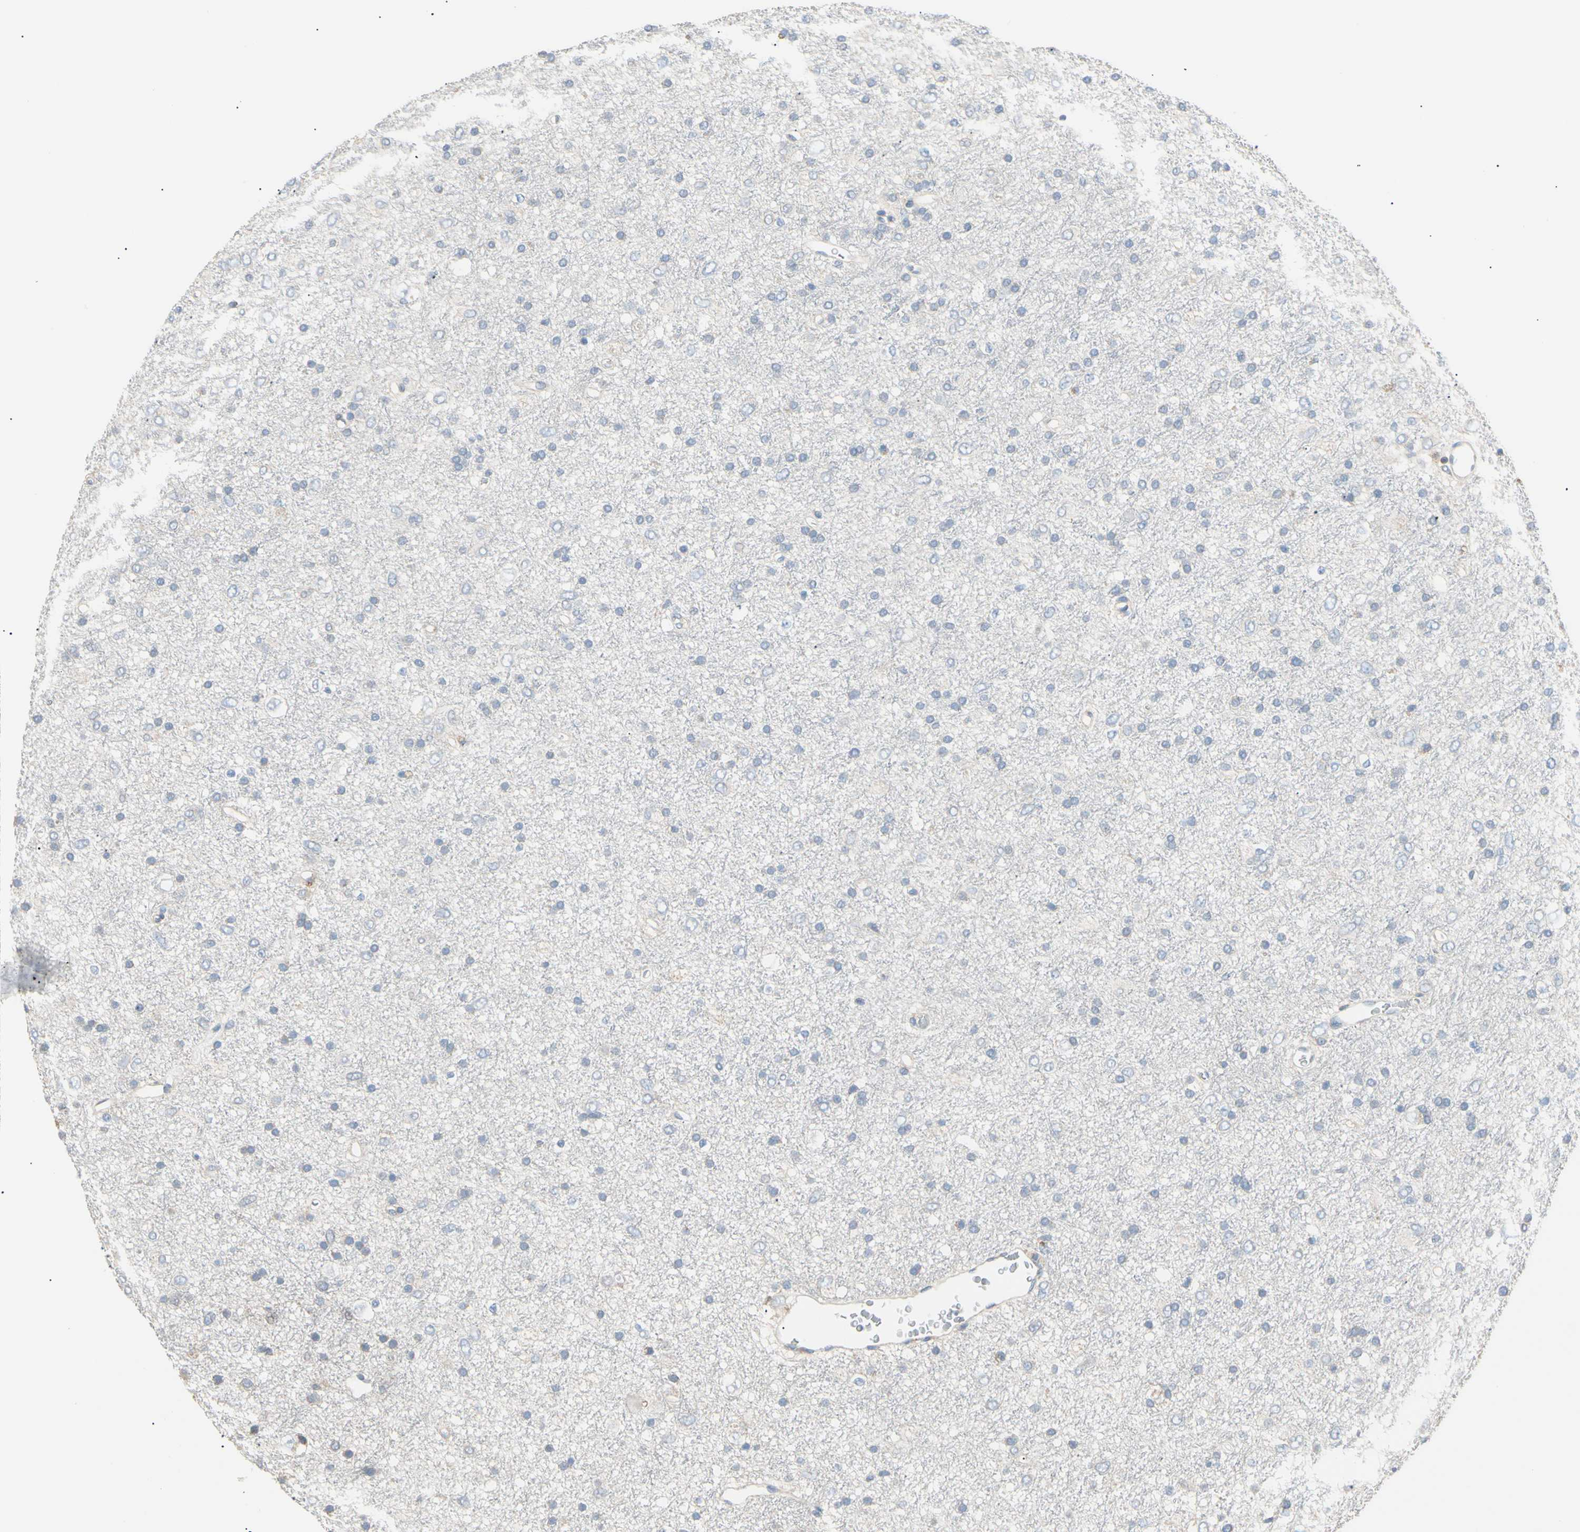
{"staining": {"intensity": "negative", "quantity": "none", "location": "none"}, "tissue": "glioma", "cell_type": "Tumor cells", "image_type": "cancer", "snomed": [{"axis": "morphology", "description": "Glioma, malignant, Low grade"}, {"axis": "topography", "description": "Brain"}], "caption": "Immunohistochemistry of human glioma shows no staining in tumor cells.", "gene": "PLGRKT", "patient": {"sex": "male", "age": 77}}